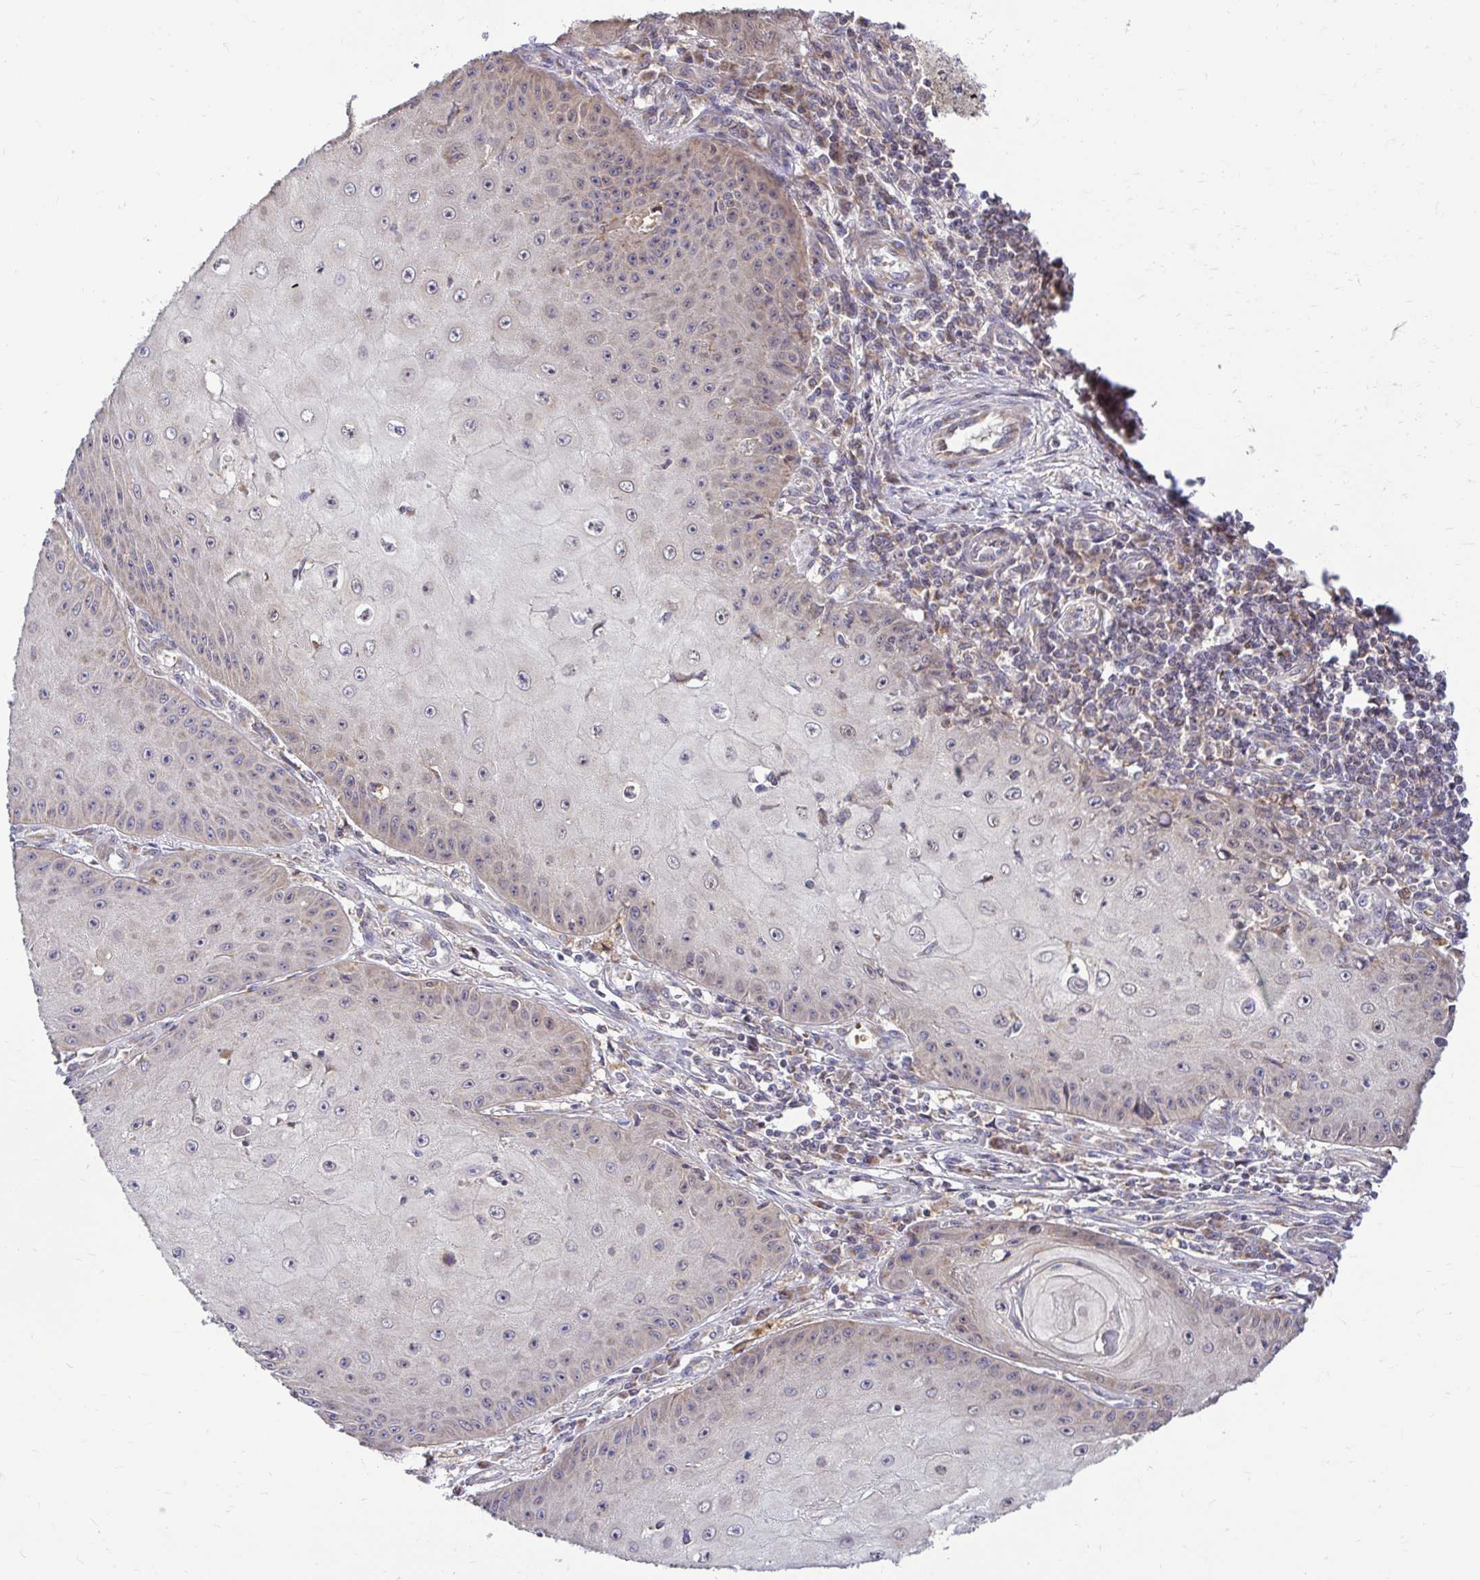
{"staining": {"intensity": "weak", "quantity": "<25%", "location": "cytoplasmic/membranous"}, "tissue": "skin cancer", "cell_type": "Tumor cells", "image_type": "cancer", "snomed": [{"axis": "morphology", "description": "Squamous cell carcinoma, NOS"}, {"axis": "topography", "description": "Skin"}], "caption": "Squamous cell carcinoma (skin) was stained to show a protein in brown. There is no significant staining in tumor cells.", "gene": "VTI1B", "patient": {"sex": "male", "age": 70}}